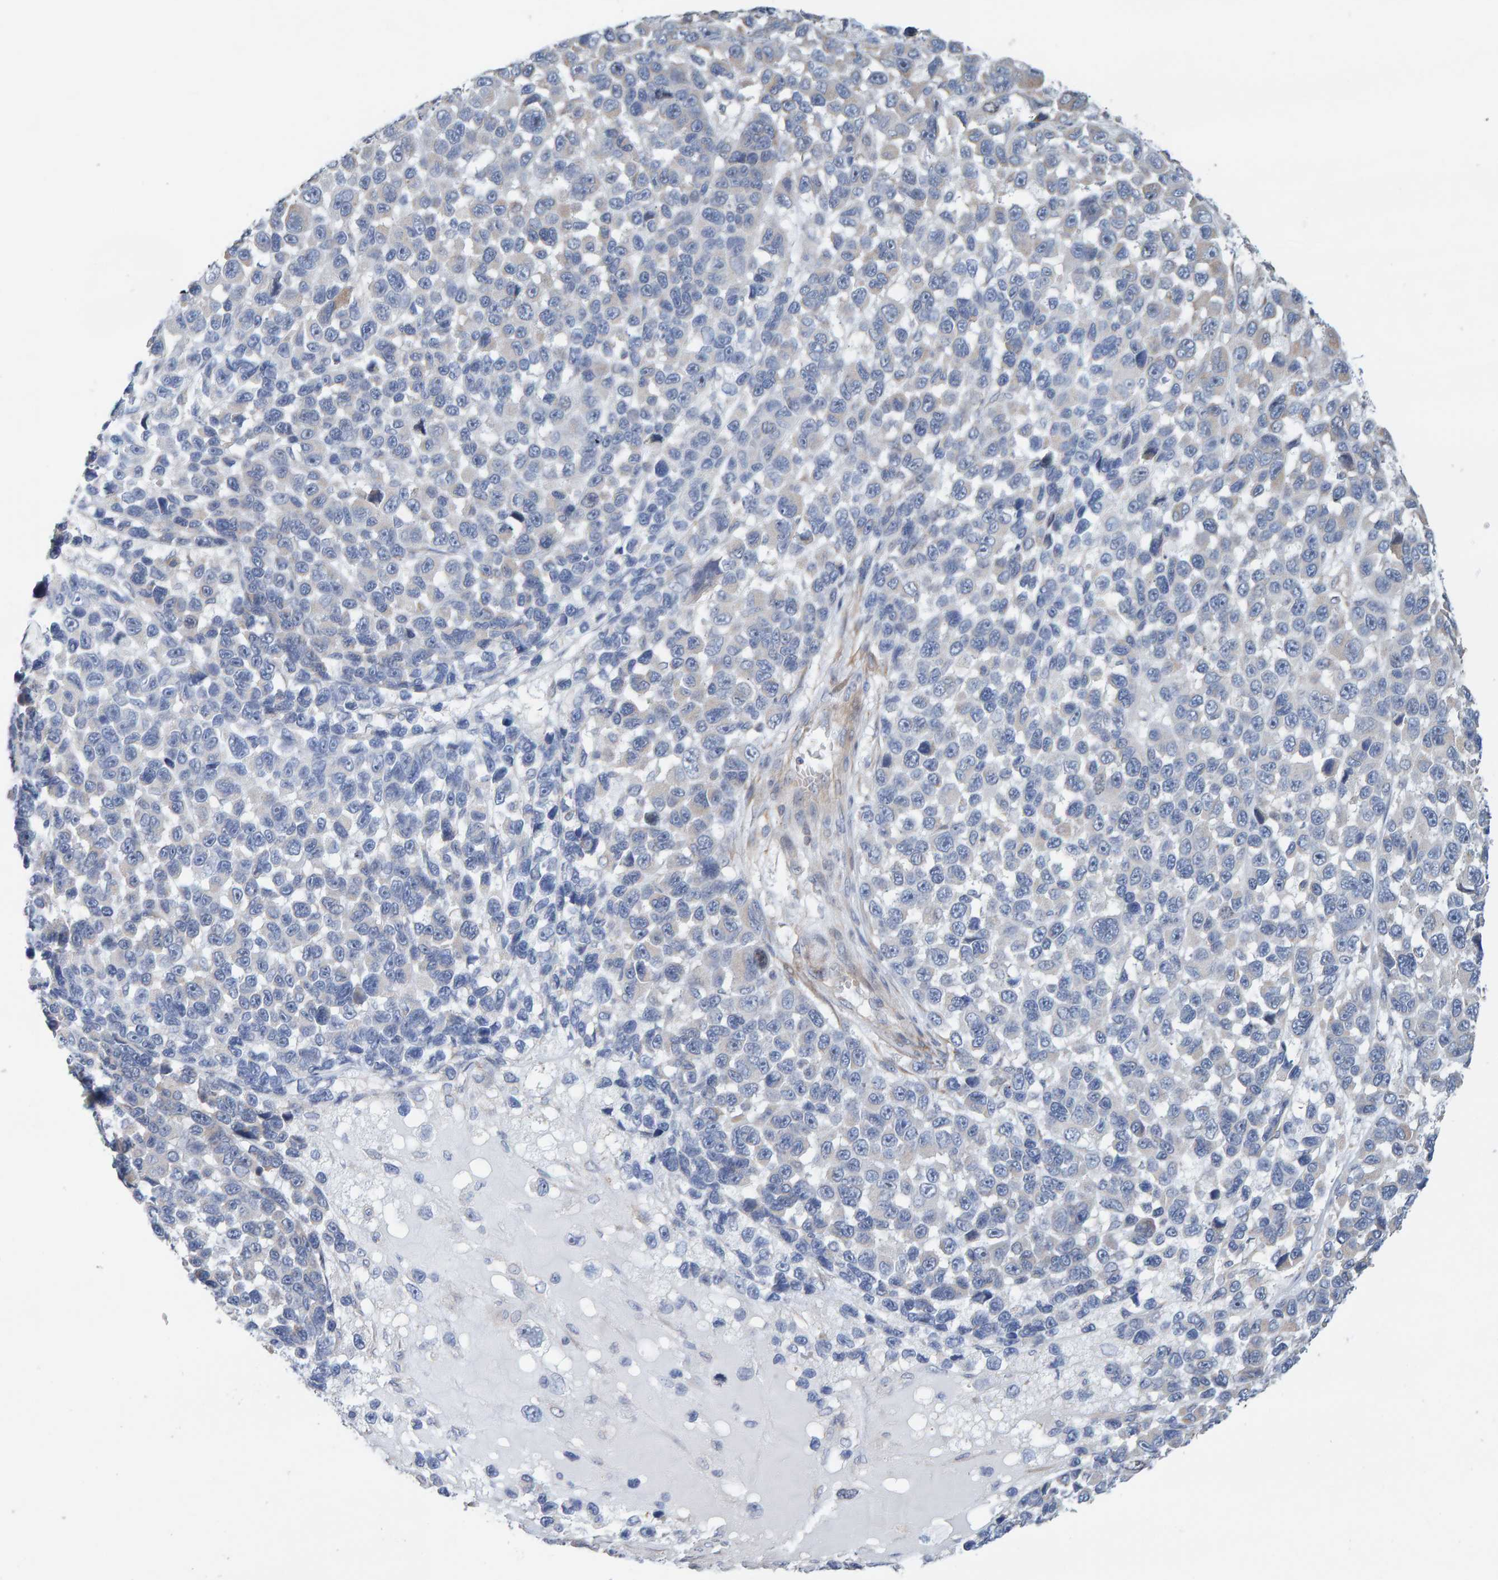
{"staining": {"intensity": "negative", "quantity": "none", "location": "none"}, "tissue": "melanoma", "cell_type": "Tumor cells", "image_type": "cancer", "snomed": [{"axis": "morphology", "description": "Malignant melanoma, NOS"}, {"axis": "topography", "description": "Skin"}], "caption": "Immunohistochemical staining of human melanoma demonstrates no significant expression in tumor cells. (DAB immunohistochemistry (IHC) visualized using brightfield microscopy, high magnification).", "gene": "RGP1", "patient": {"sex": "male", "age": 53}}